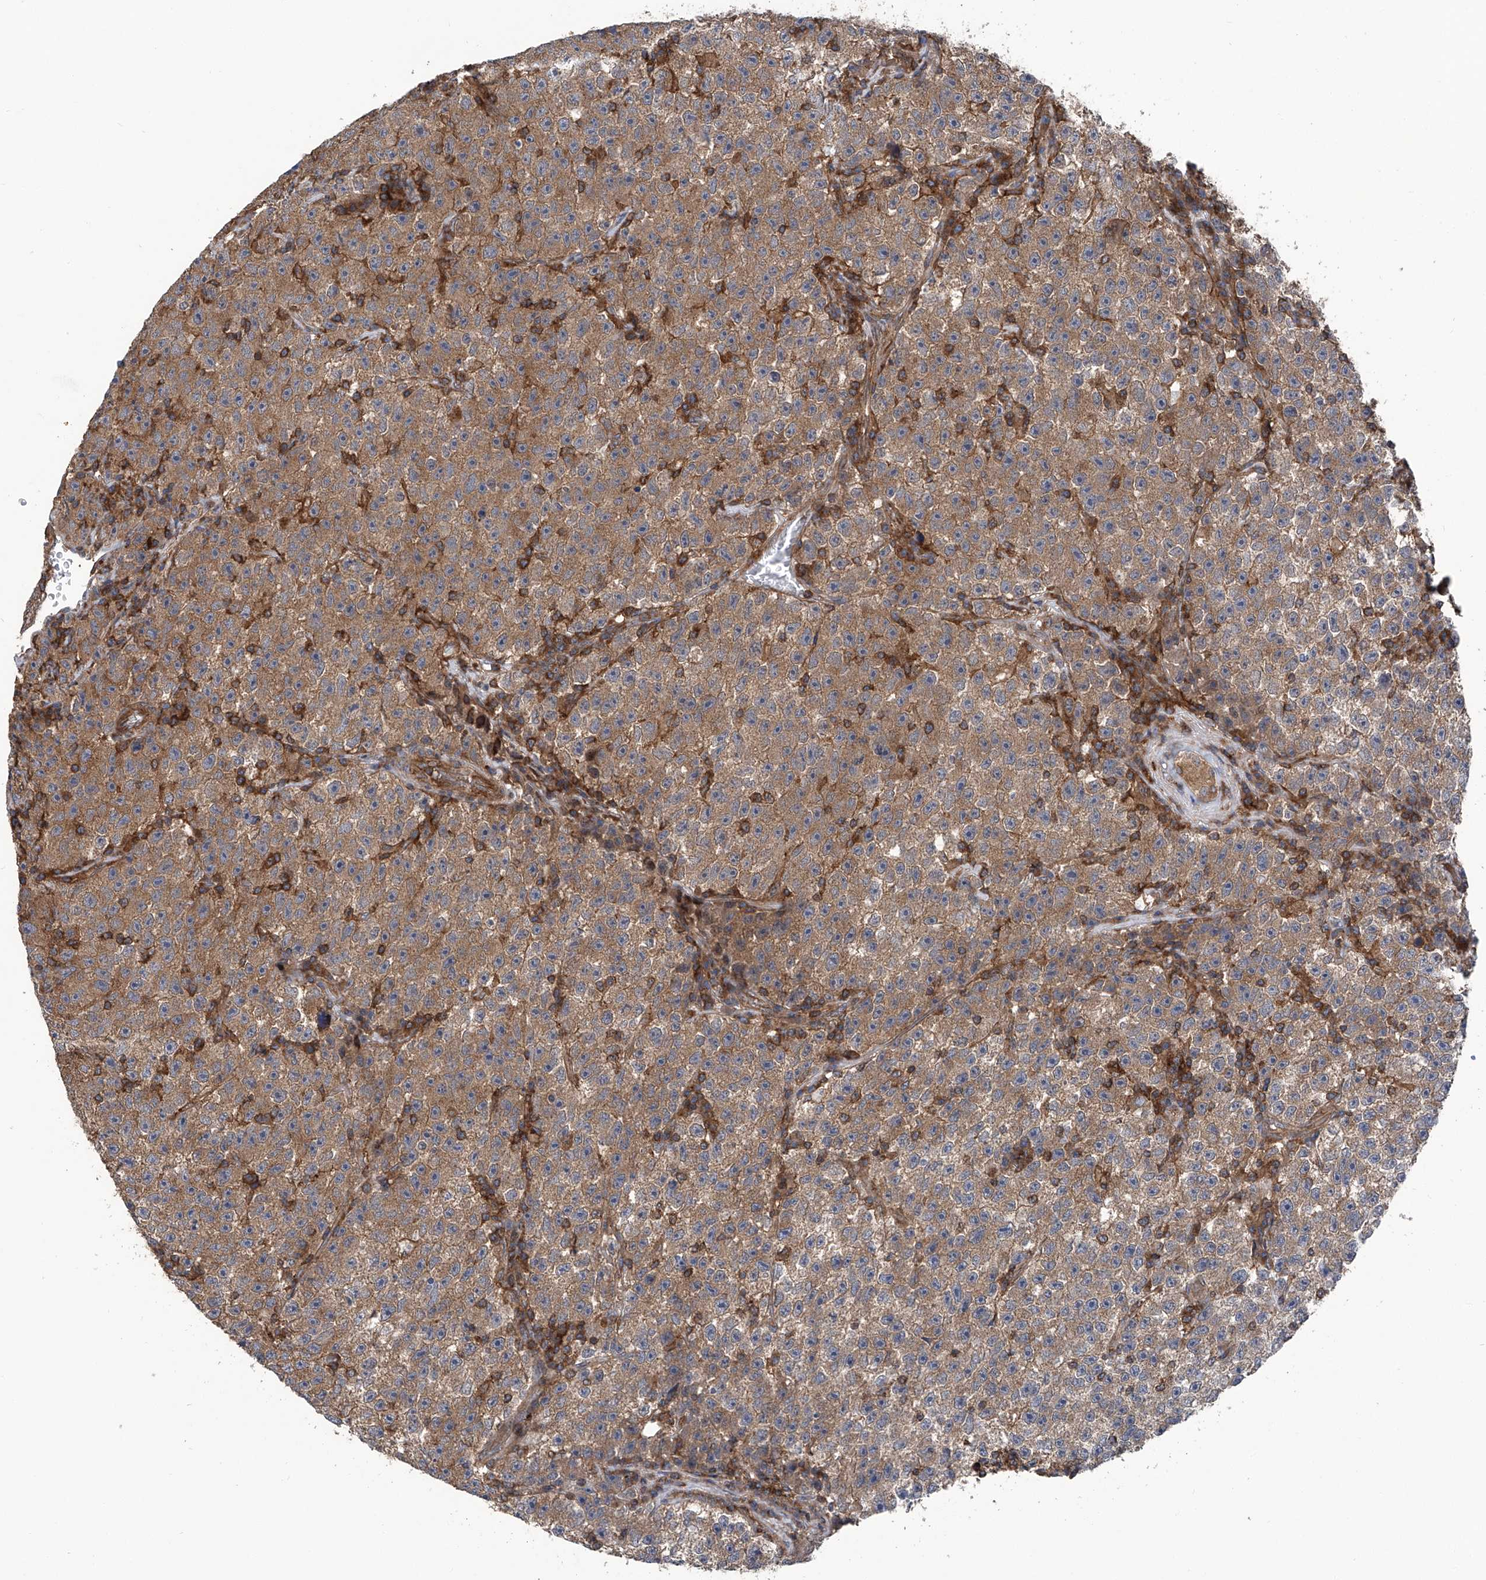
{"staining": {"intensity": "moderate", "quantity": ">75%", "location": "cytoplasmic/membranous"}, "tissue": "testis cancer", "cell_type": "Tumor cells", "image_type": "cancer", "snomed": [{"axis": "morphology", "description": "Seminoma, NOS"}, {"axis": "topography", "description": "Testis"}], "caption": "IHC photomicrograph of neoplastic tissue: human seminoma (testis) stained using immunohistochemistry (IHC) exhibits medium levels of moderate protein expression localized specifically in the cytoplasmic/membranous of tumor cells, appearing as a cytoplasmic/membranous brown color.", "gene": "SMAP1", "patient": {"sex": "male", "age": 22}}